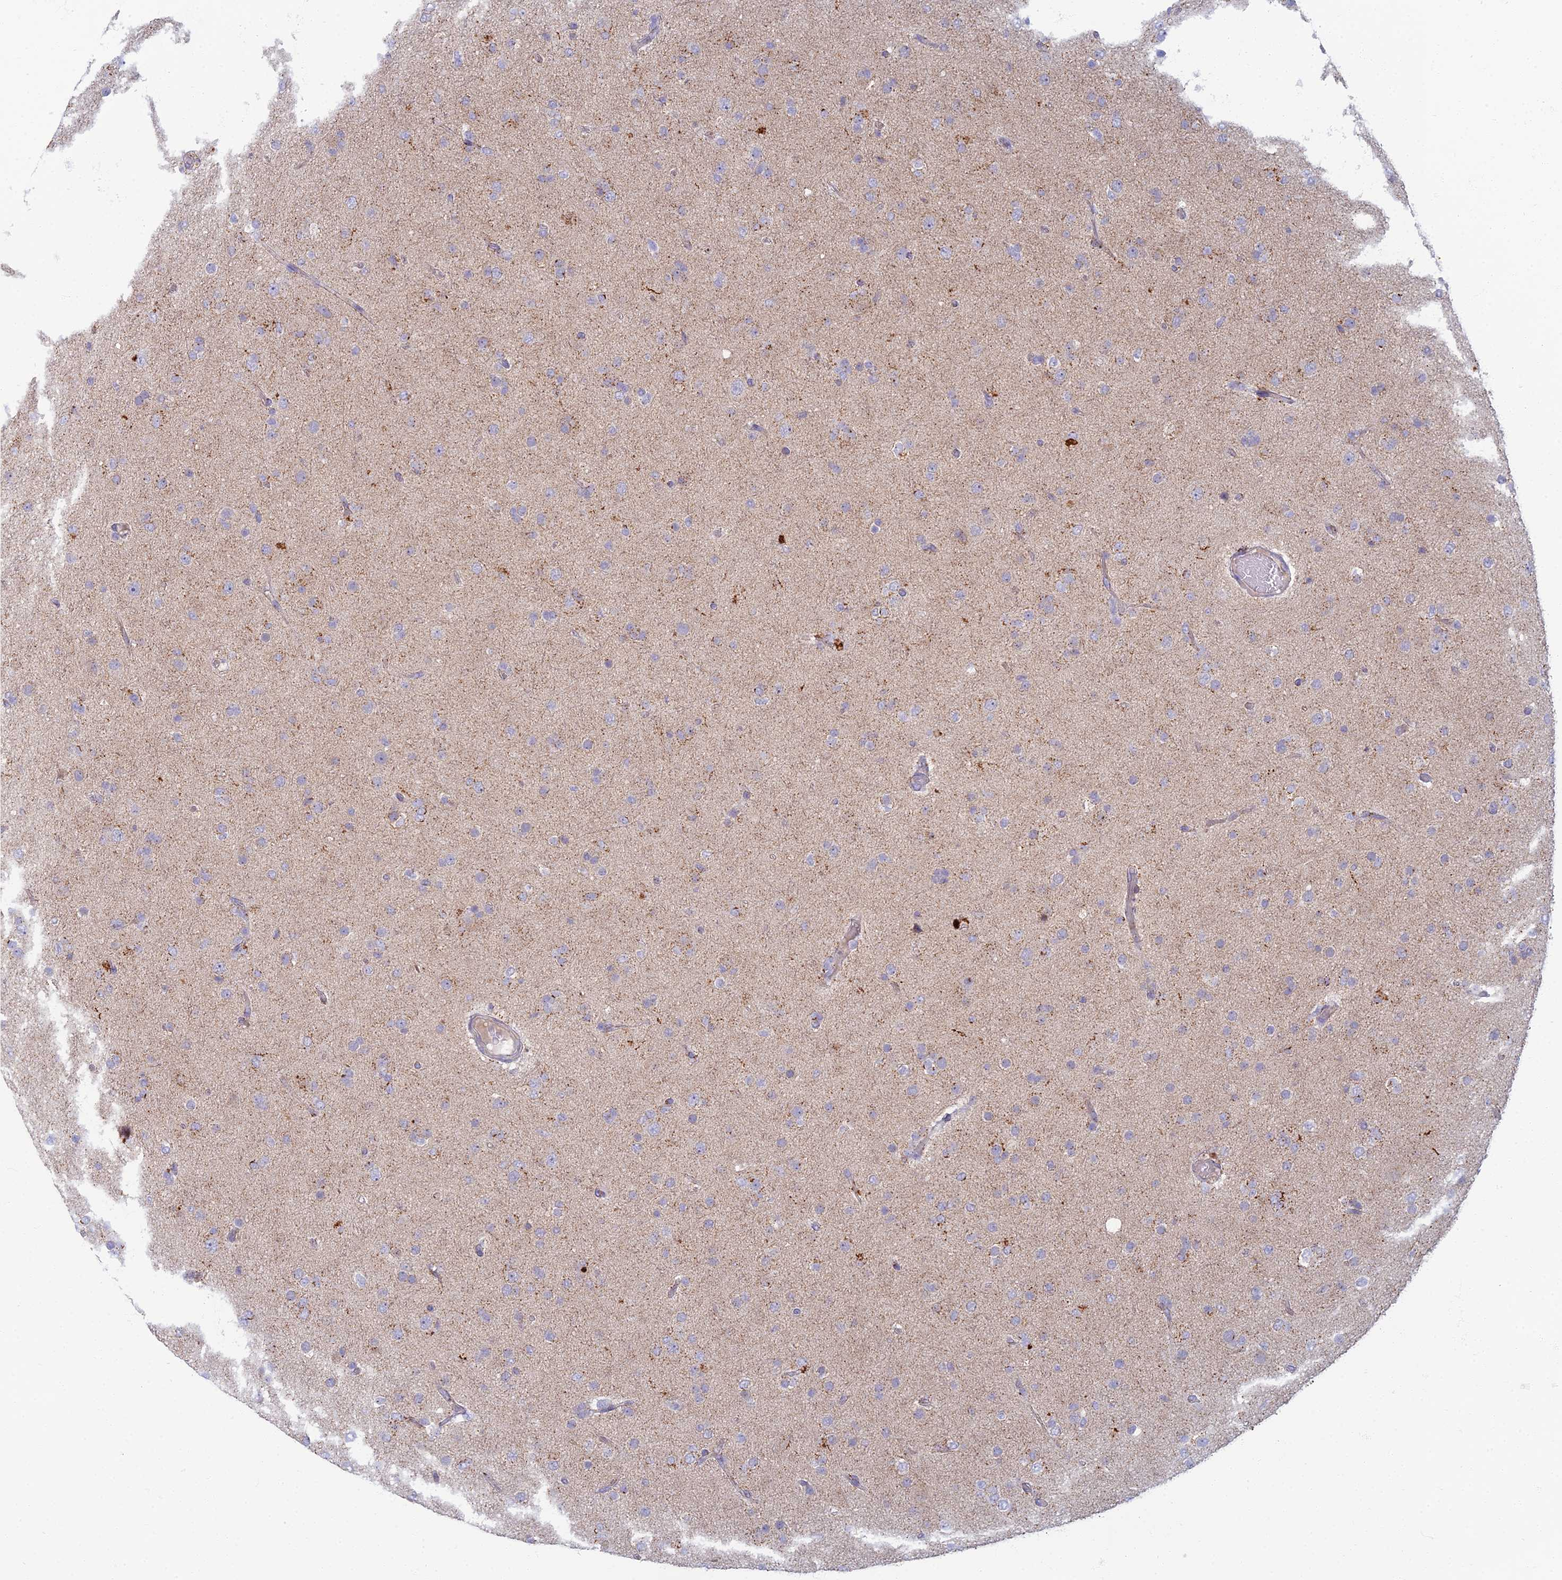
{"staining": {"intensity": "negative", "quantity": "none", "location": "none"}, "tissue": "glioma", "cell_type": "Tumor cells", "image_type": "cancer", "snomed": [{"axis": "morphology", "description": "Glioma, malignant, Low grade"}, {"axis": "topography", "description": "Brain"}], "caption": "This is an immunohistochemistry micrograph of glioma. There is no staining in tumor cells.", "gene": "CHMP4B", "patient": {"sex": "male", "age": 65}}